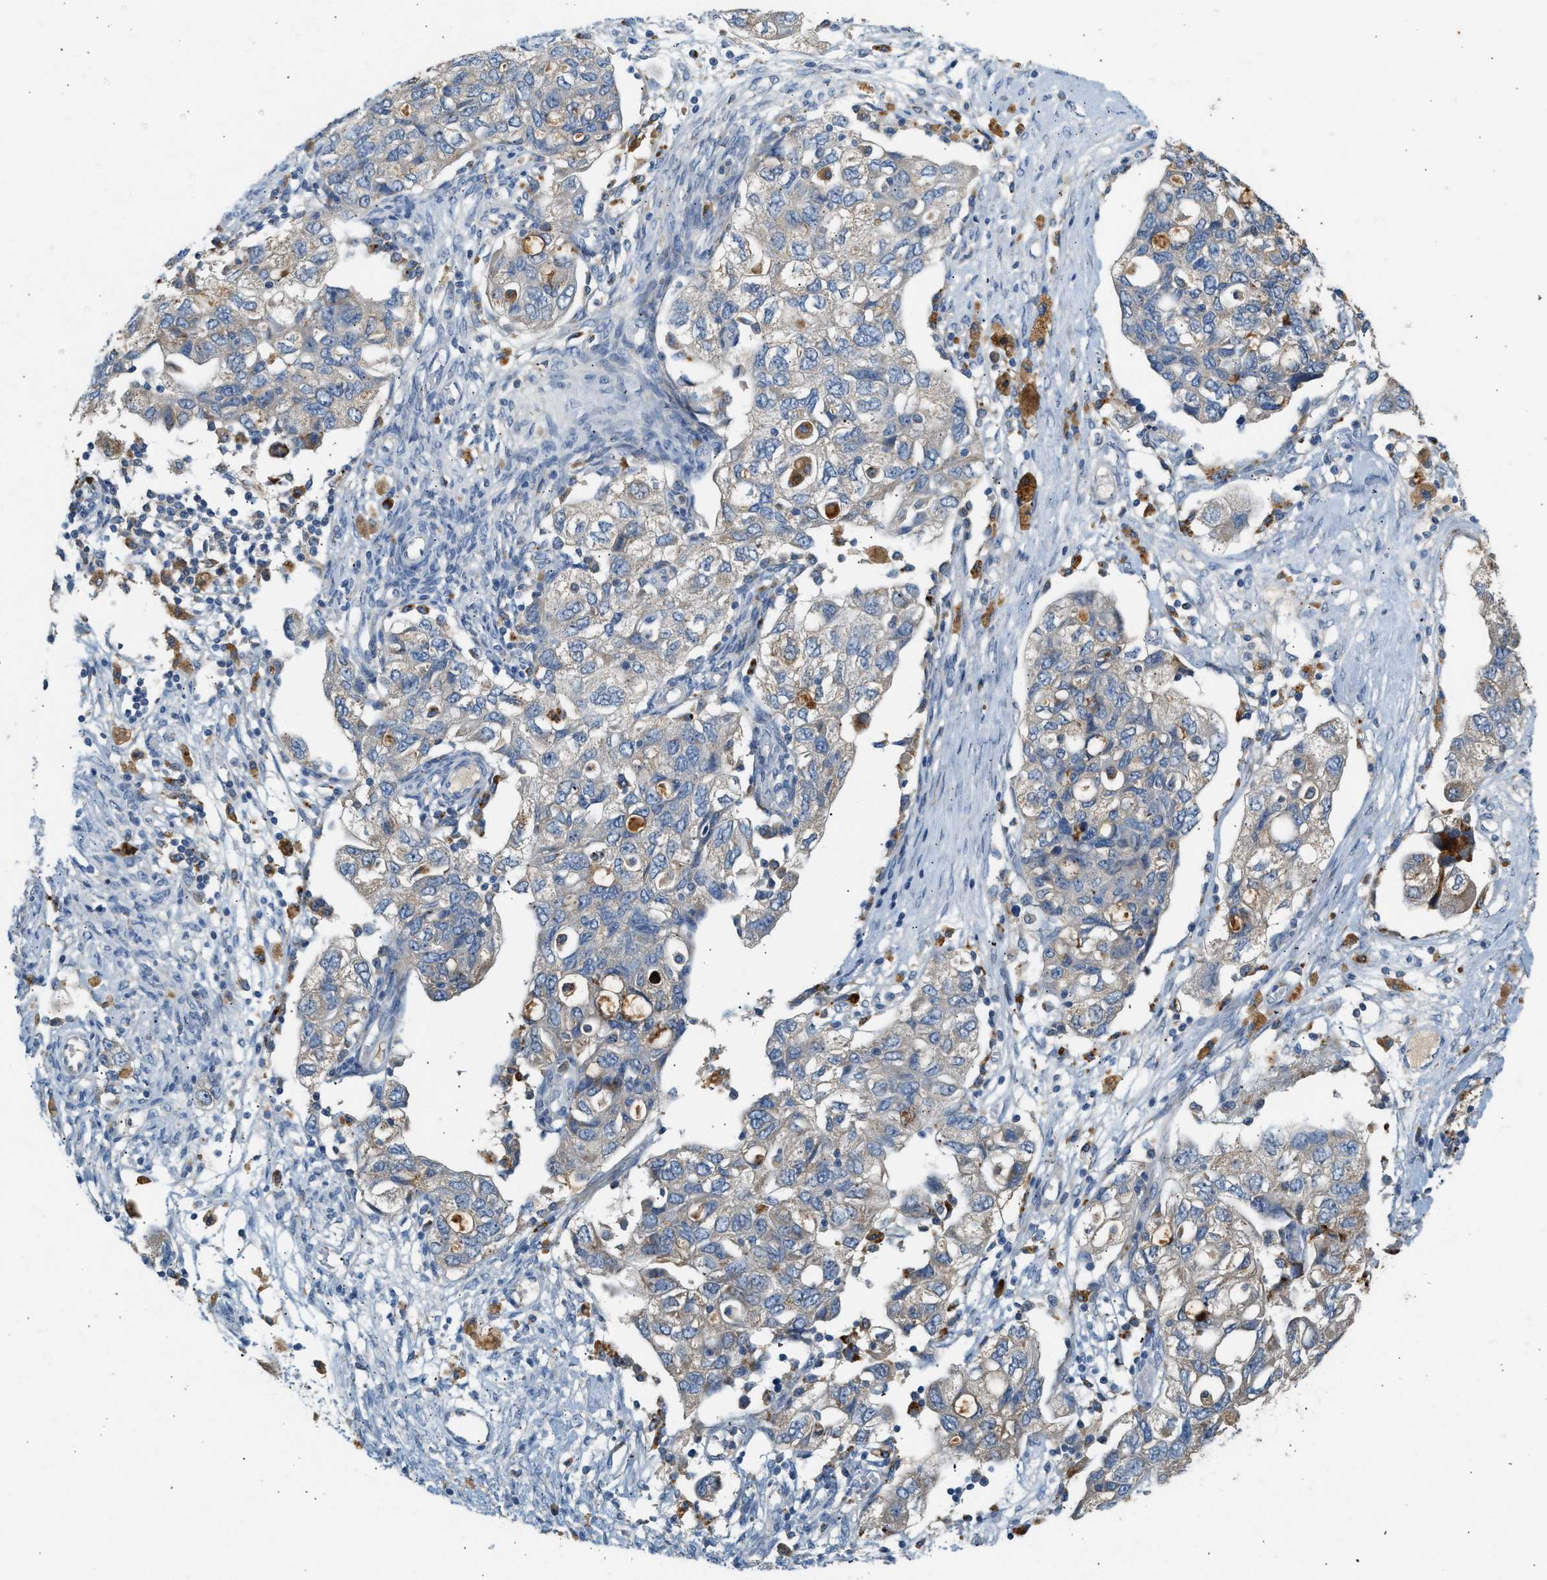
{"staining": {"intensity": "weak", "quantity": "<25%", "location": "cytoplasmic/membranous"}, "tissue": "ovarian cancer", "cell_type": "Tumor cells", "image_type": "cancer", "snomed": [{"axis": "morphology", "description": "Carcinoma, NOS"}, {"axis": "morphology", "description": "Cystadenocarcinoma, serous, NOS"}, {"axis": "topography", "description": "Ovary"}], "caption": "Immunohistochemistry (IHC) of ovarian cancer (carcinoma) reveals no staining in tumor cells. The staining was performed using DAB (3,3'-diaminobenzidine) to visualize the protein expression in brown, while the nuclei were stained in blue with hematoxylin (Magnification: 20x).", "gene": "CTSB", "patient": {"sex": "female", "age": 69}}